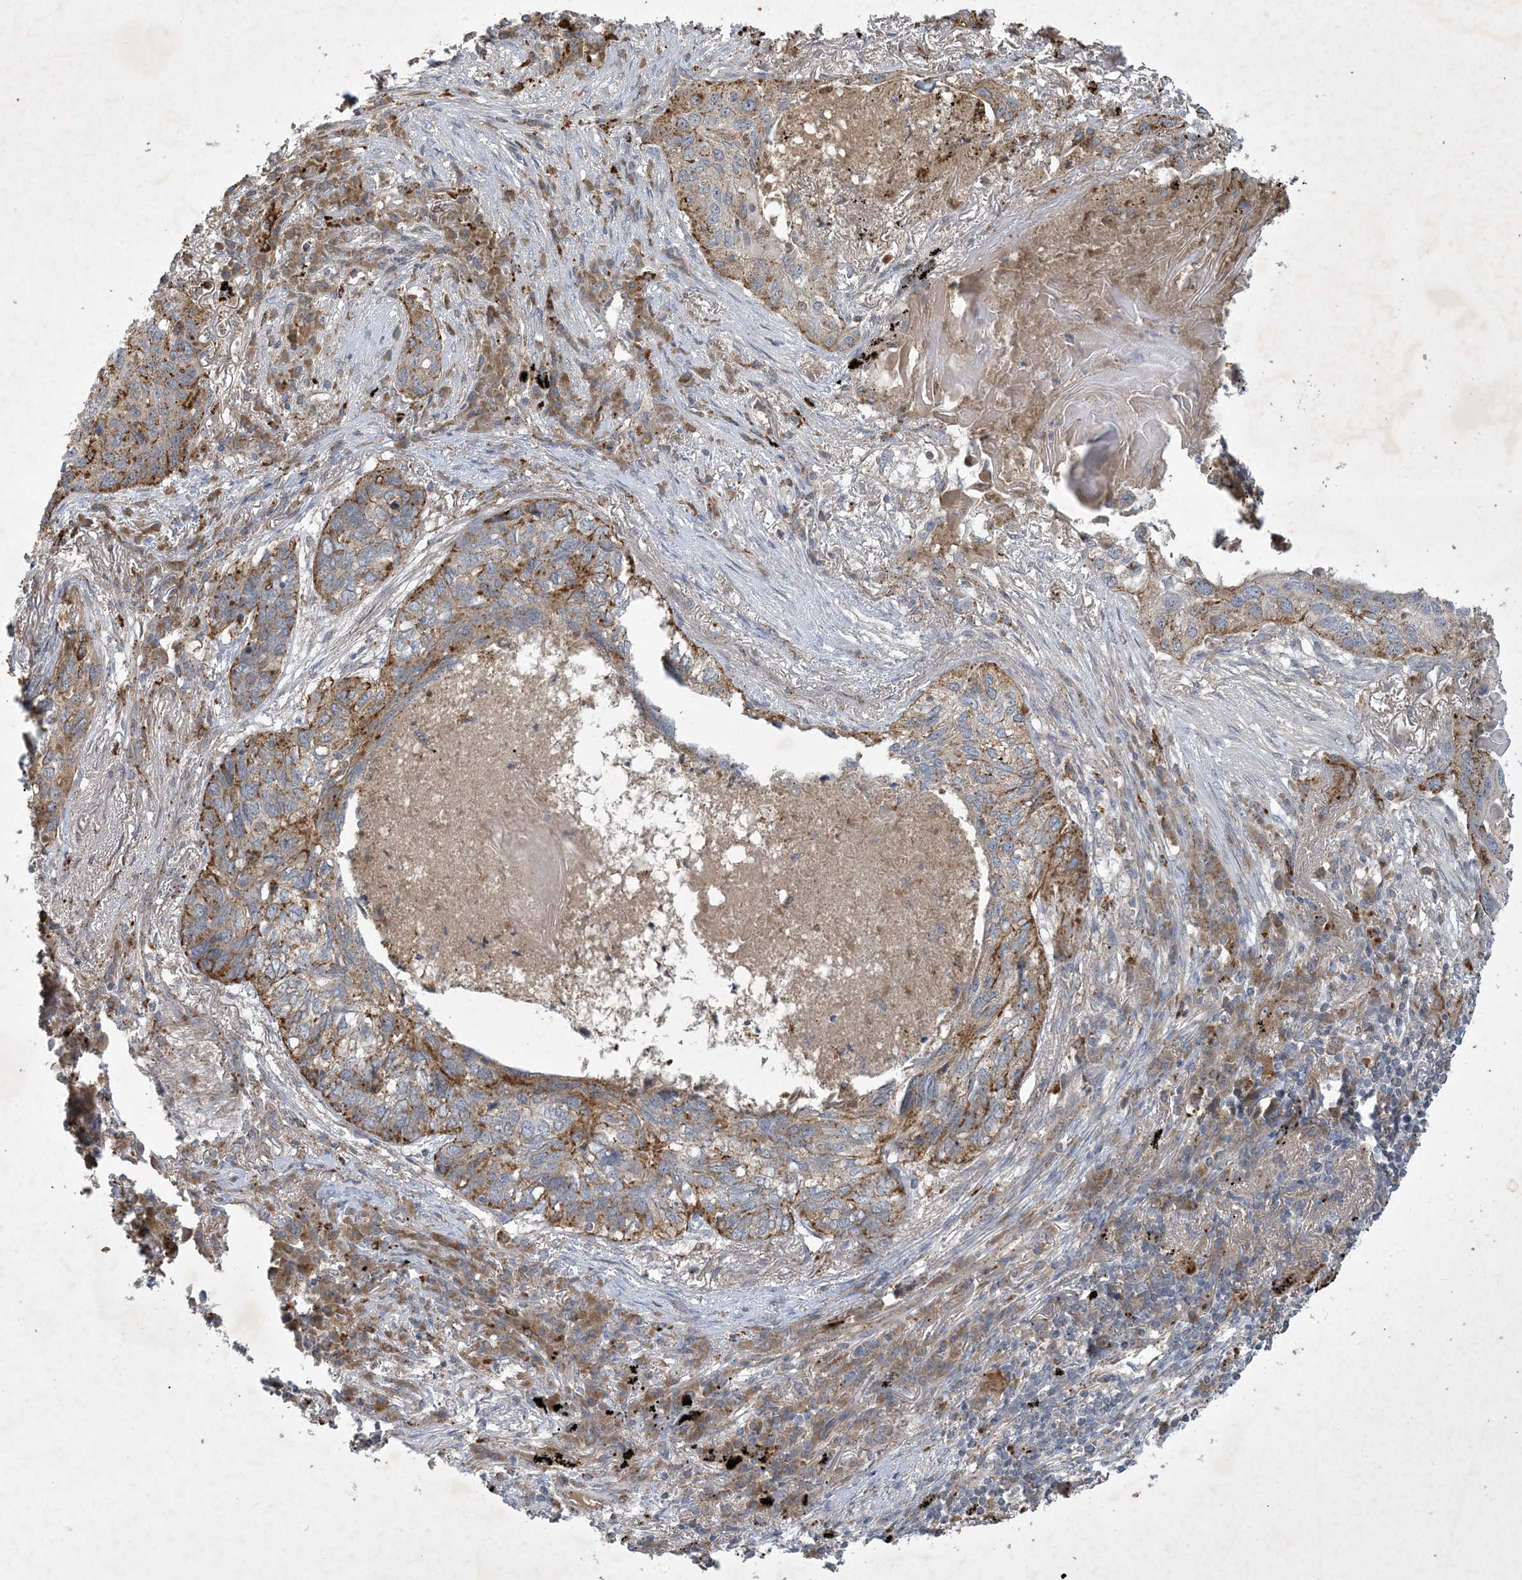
{"staining": {"intensity": "moderate", "quantity": "25%-75%", "location": "cytoplasmic/membranous"}, "tissue": "lung cancer", "cell_type": "Tumor cells", "image_type": "cancer", "snomed": [{"axis": "morphology", "description": "Squamous cell carcinoma, NOS"}, {"axis": "topography", "description": "Lung"}], "caption": "Approximately 25%-75% of tumor cells in lung cancer display moderate cytoplasmic/membranous protein staining as visualized by brown immunohistochemical staining.", "gene": "MRPS18A", "patient": {"sex": "female", "age": 63}}